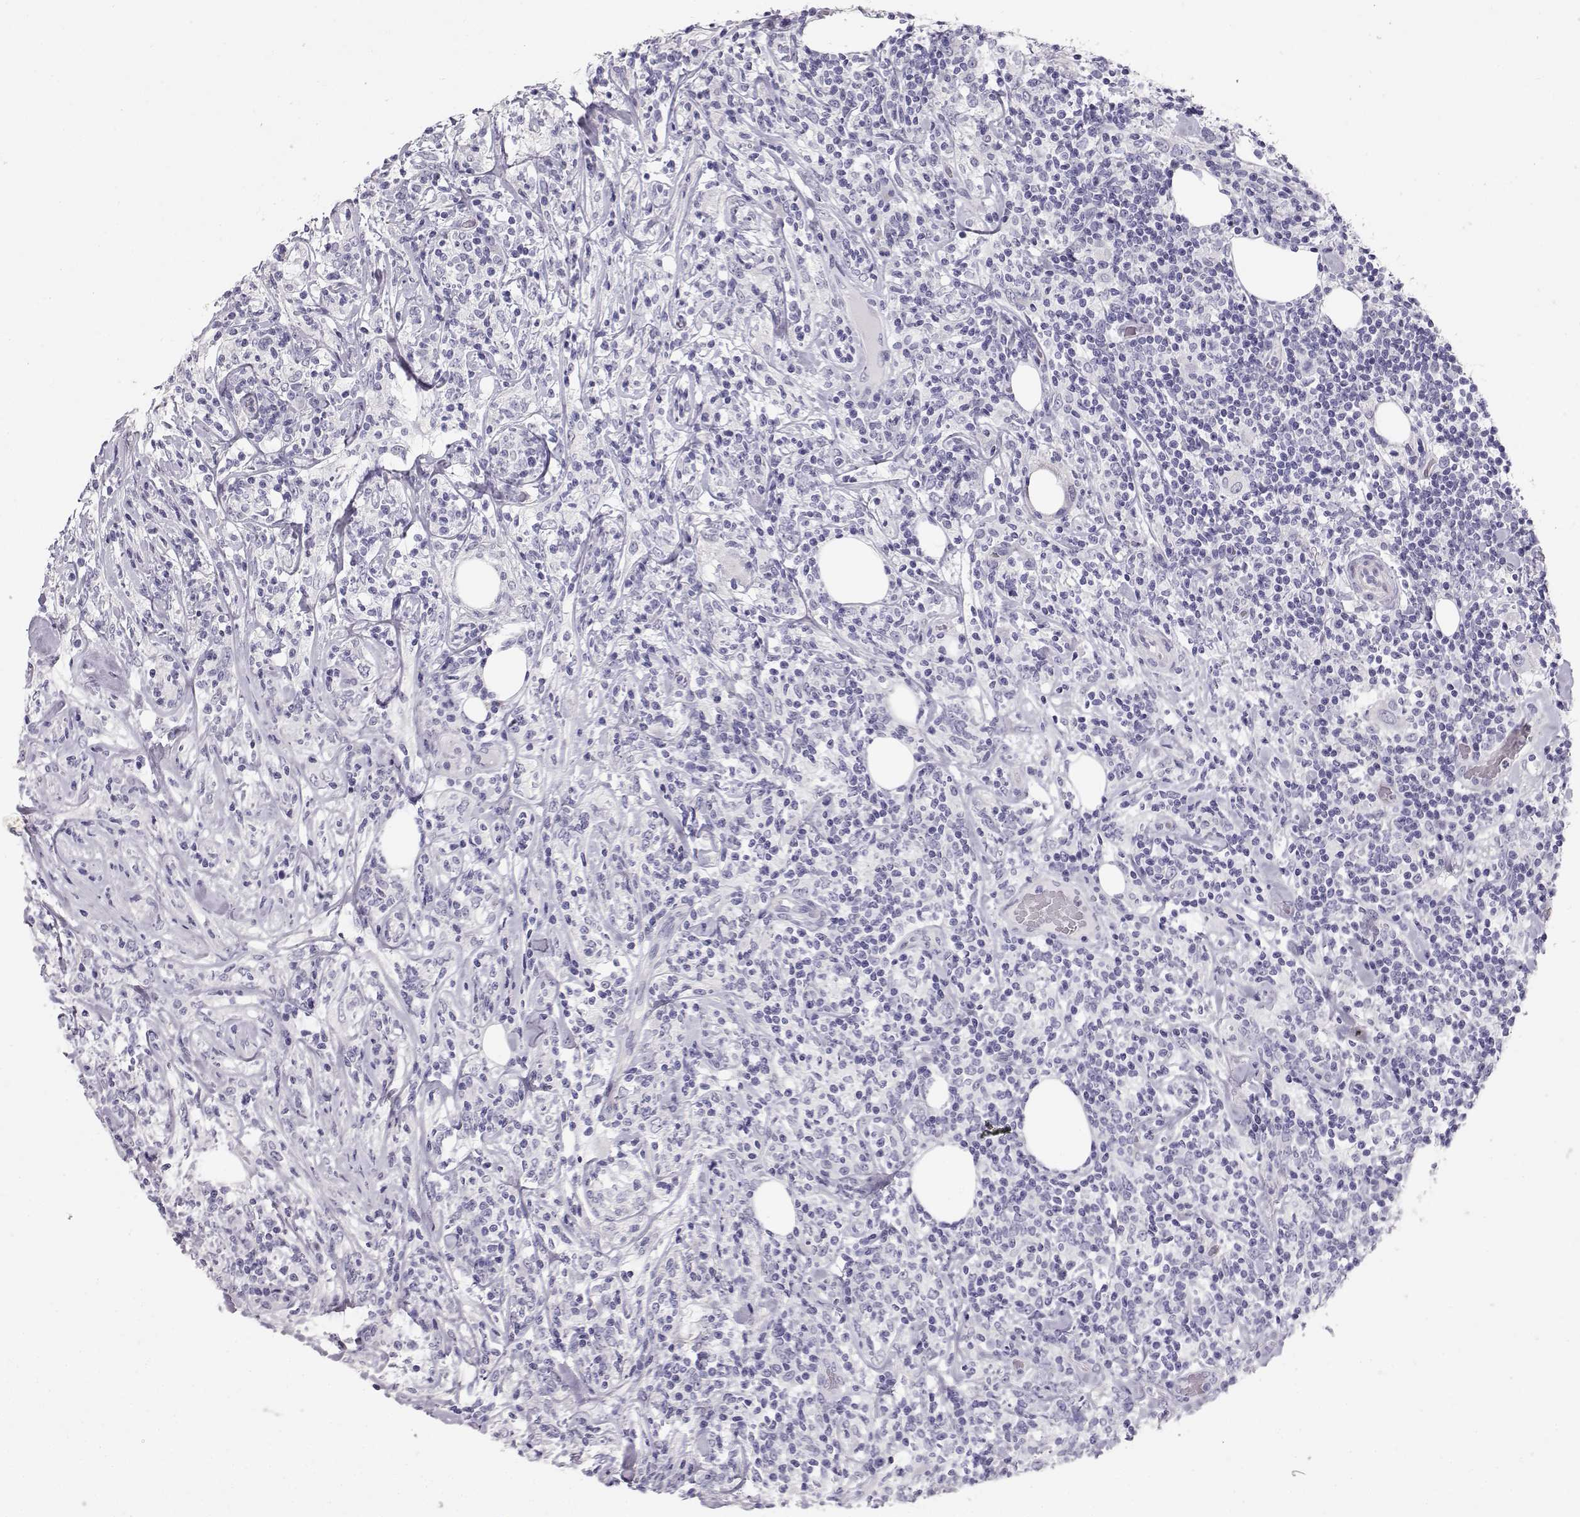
{"staining": {"intensity": "negative", "quantity": "none", "location": "none"}, "tissue": "lymphoma", "cell_type": "Tumor cells", "image_type": "cancer", "snomed": [{"axis": "morphology", "description": "Malignant lymphoma, non-Hodgkin's type, High grade"}, {"axis": "topography", "description": "Lymph node"}], "caption": "IHC of human lymphoma displays no positivity in tumor cells.", "gene": "RD3", "patient": {"sex": "female", "age": 84}}